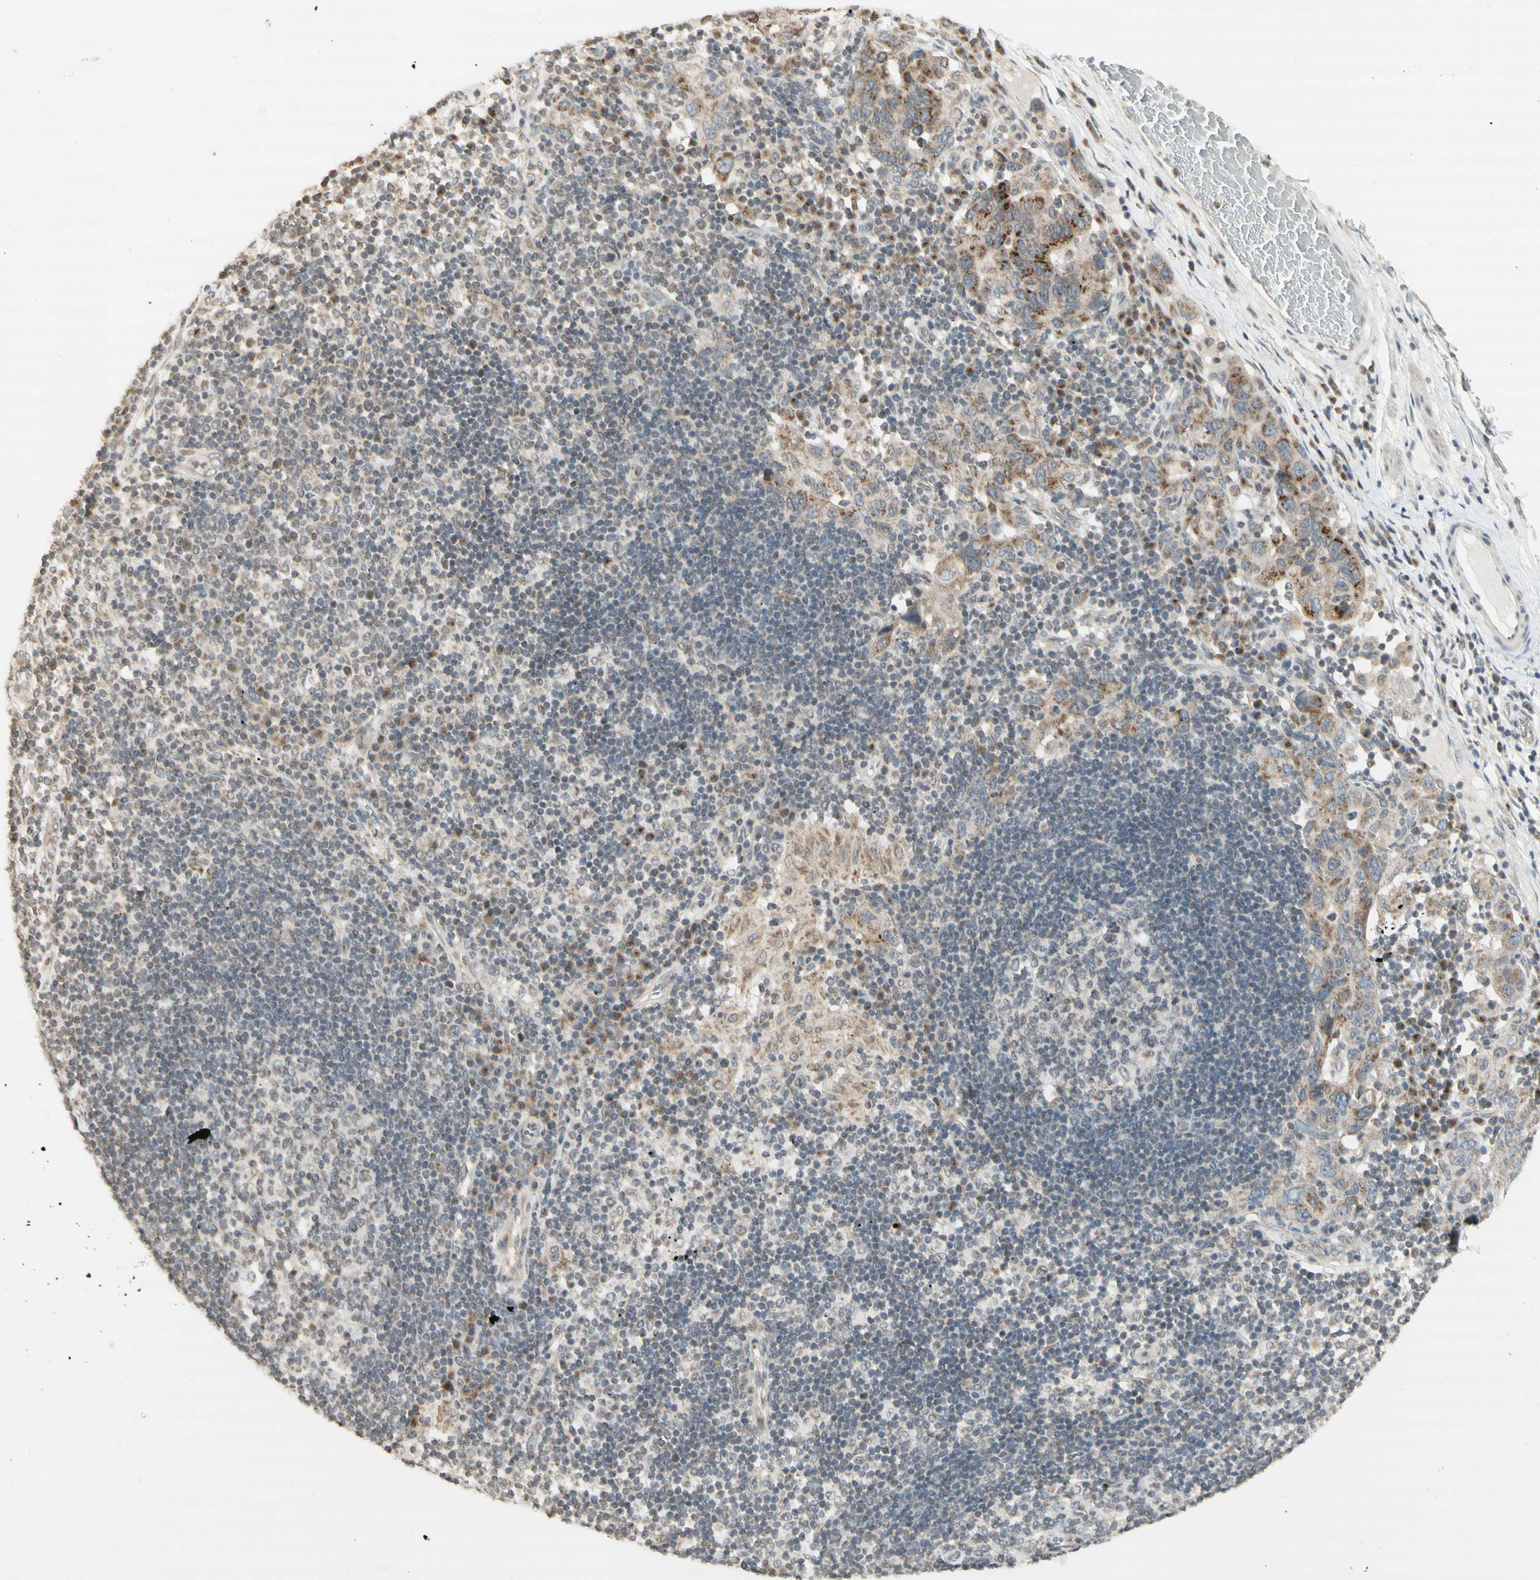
{"staining": {"intensity": "weak", "quantity": ">75%", "location": "cytoplasmic/membranous"}, "tissue": "adipose tissue", "cell_type": "Adipocytes", "image_type": "normal", "snomed": [{"axis": "morphology", "description": "Normal tissue, NOS"}, {"axis": "morphology", "description": "Adenocarcinoma, NOS"}, {"axis": "topography", "description": "Esophagus"}], "caption": "High-power microscopy captured an immunohistochemistry histopathology image of normal adipose tissue, revealing weak cytoplasmic/membranous expression in about >75% of adipocytes. (brown staining indicates protein expression, while blue staining denotes nuclei).", "gene": "CCNI", "patient": {"sex": "male", "age": 62}}